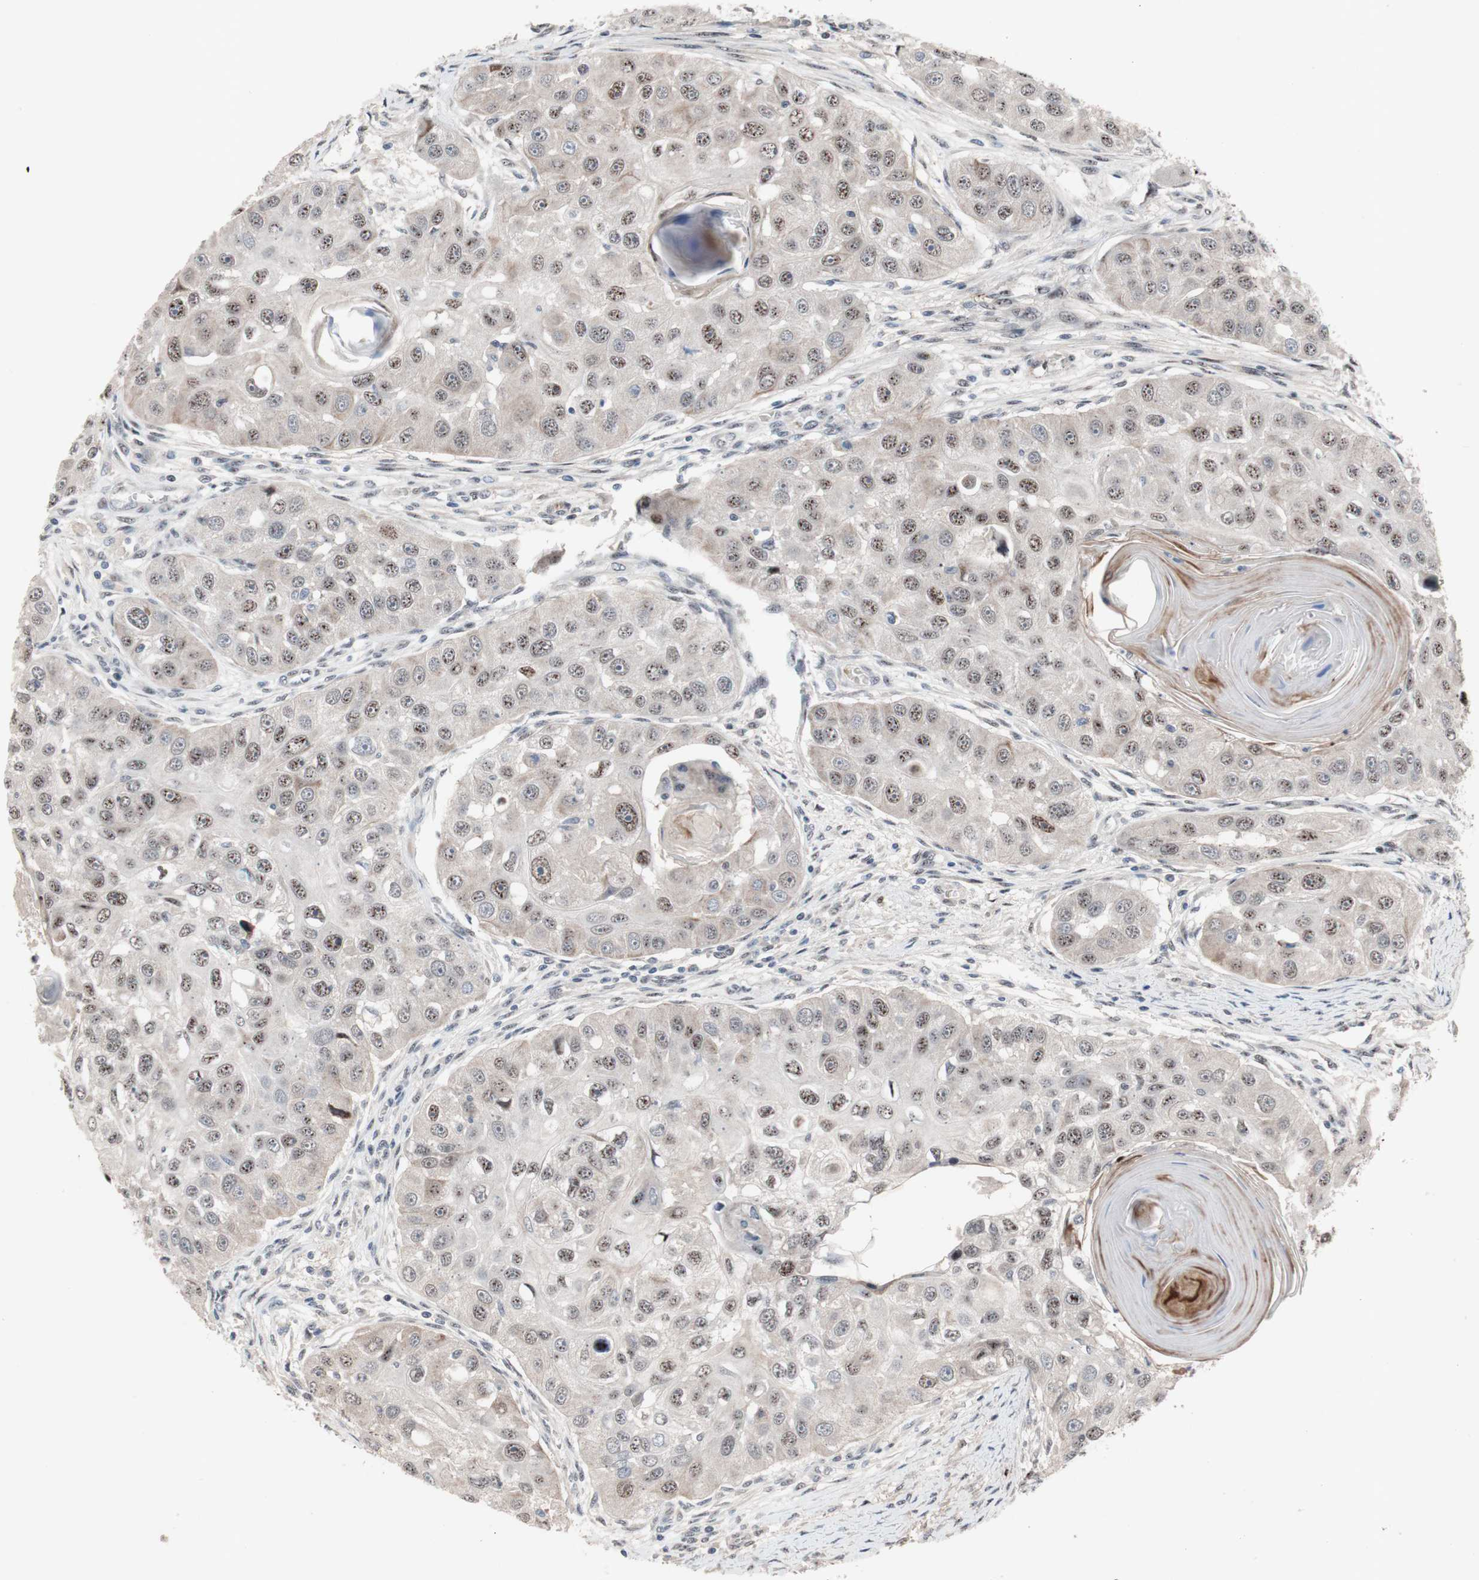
{"staining": {"intensity": "weak", "quantity": "25%-75%", "location": "nuclear"}, "tissue": "head and neck cancer", "cell_type": "Tumor cells", "image_type": "cancer", "snomed": [{"axis": "morphology", "description": "Normal tissue, NOS"}, {"axis": "morphology", "description": "Squamous cell carcinoma, NOS"}, {"axis": "topography", "description": "Skeletal muscle"}, {"axis": "topography", "description": "Head-Neck"}], "caption": "Head and neck cancer tissue reveals weak nuclear positivity in approximately 25%-75% of tumor cells", "gene": "SOX7", "patient": {"sex": "male", "age": 51}}